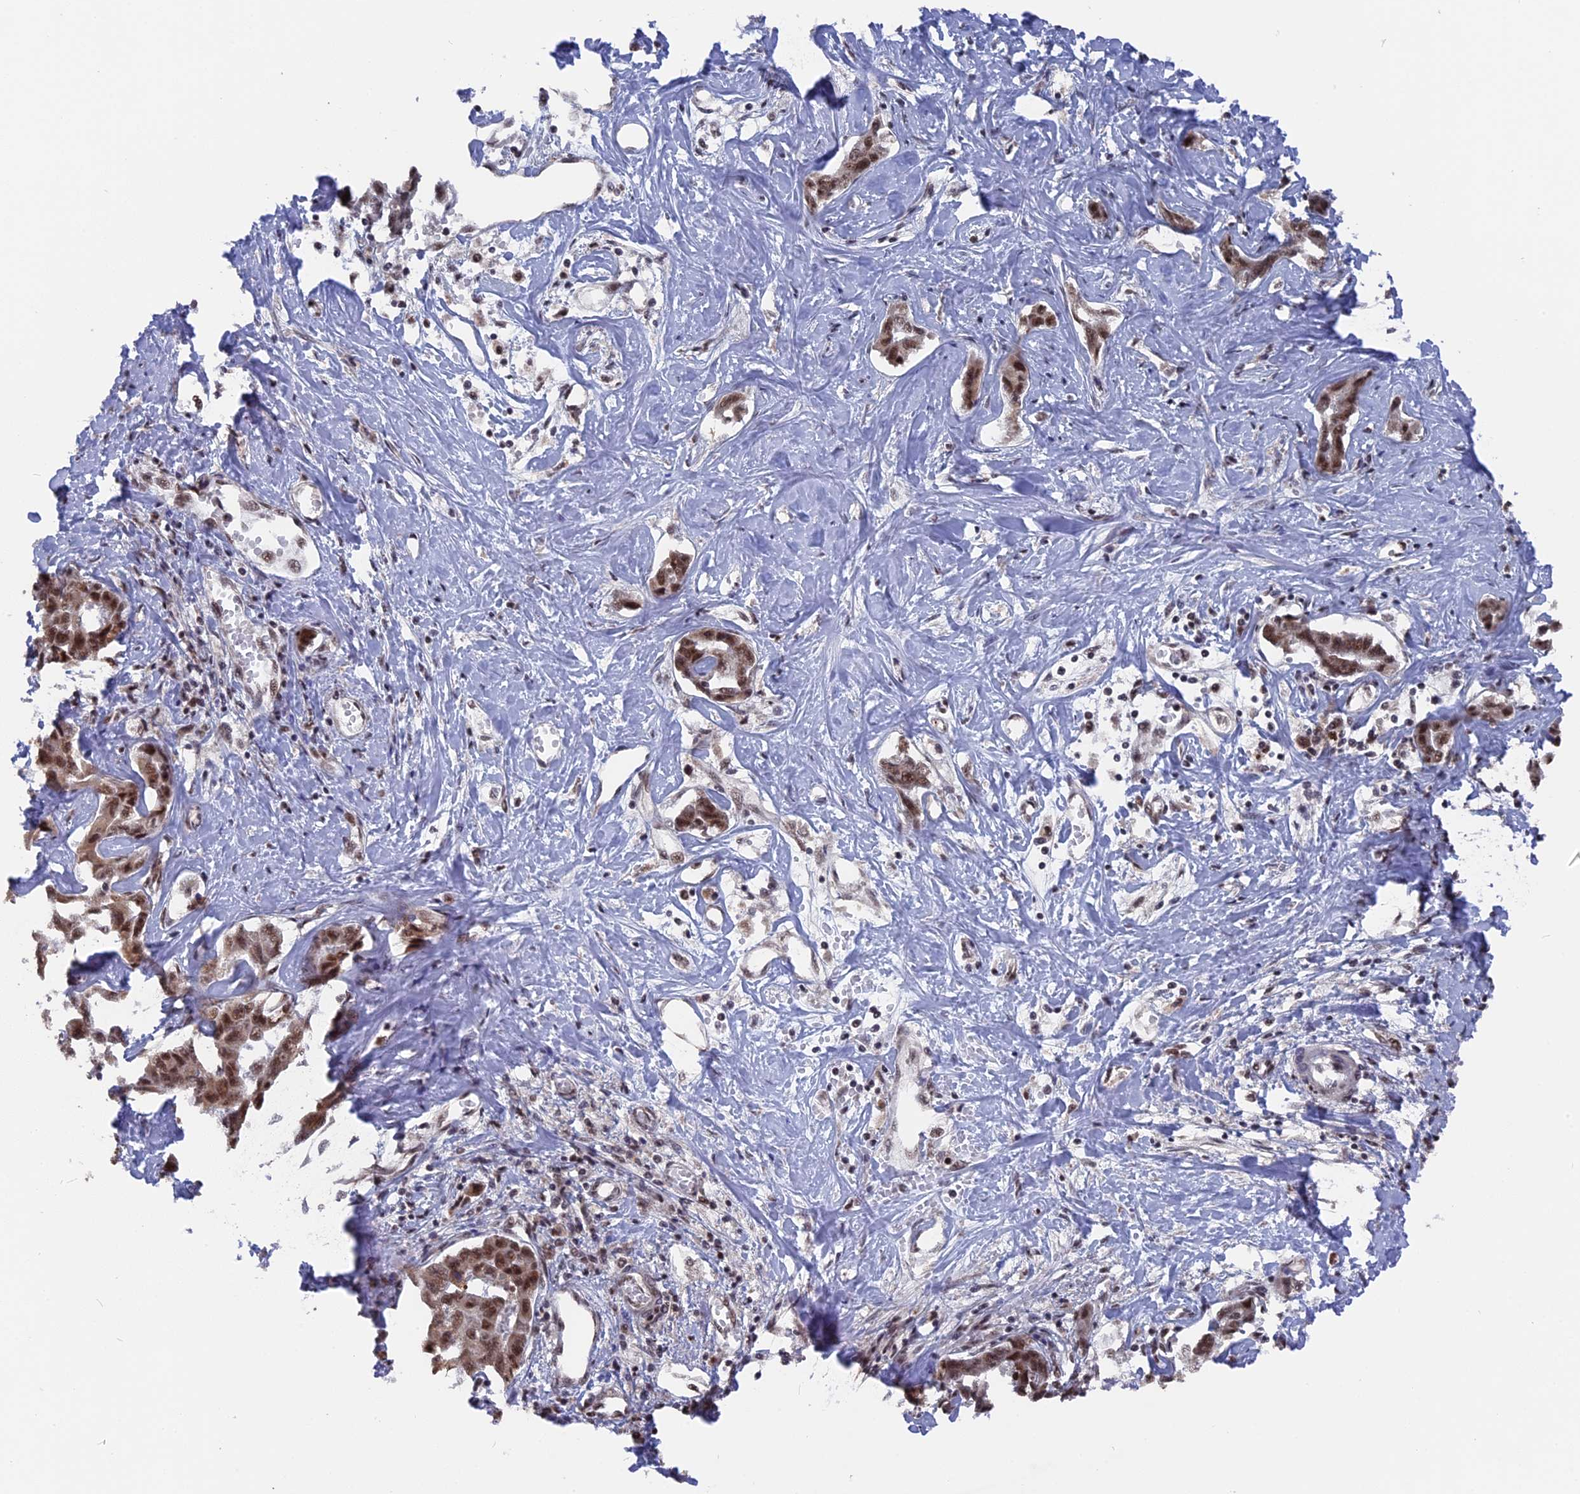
{"staining": {"intensity": "moderate", "quantity": ">75%", "location": "nuclear"}, "tissue": "liver cancer", "cell_type": "Tumor cells", "image_type": "cancer", "snomed": [{"axis": "morphology", "description": "Cholangiocarcinoma"}, {"axis": "topography", "description": "Liver"}], "caption": "Liver cholangiocarcinoma stained with DAB immunohistochemistry shows medium levels of moderate nuclear positivity in approximately >75% of tumor cells.", "gene": "SF3A2", "patient": {"sex": "male", "age": 59}}